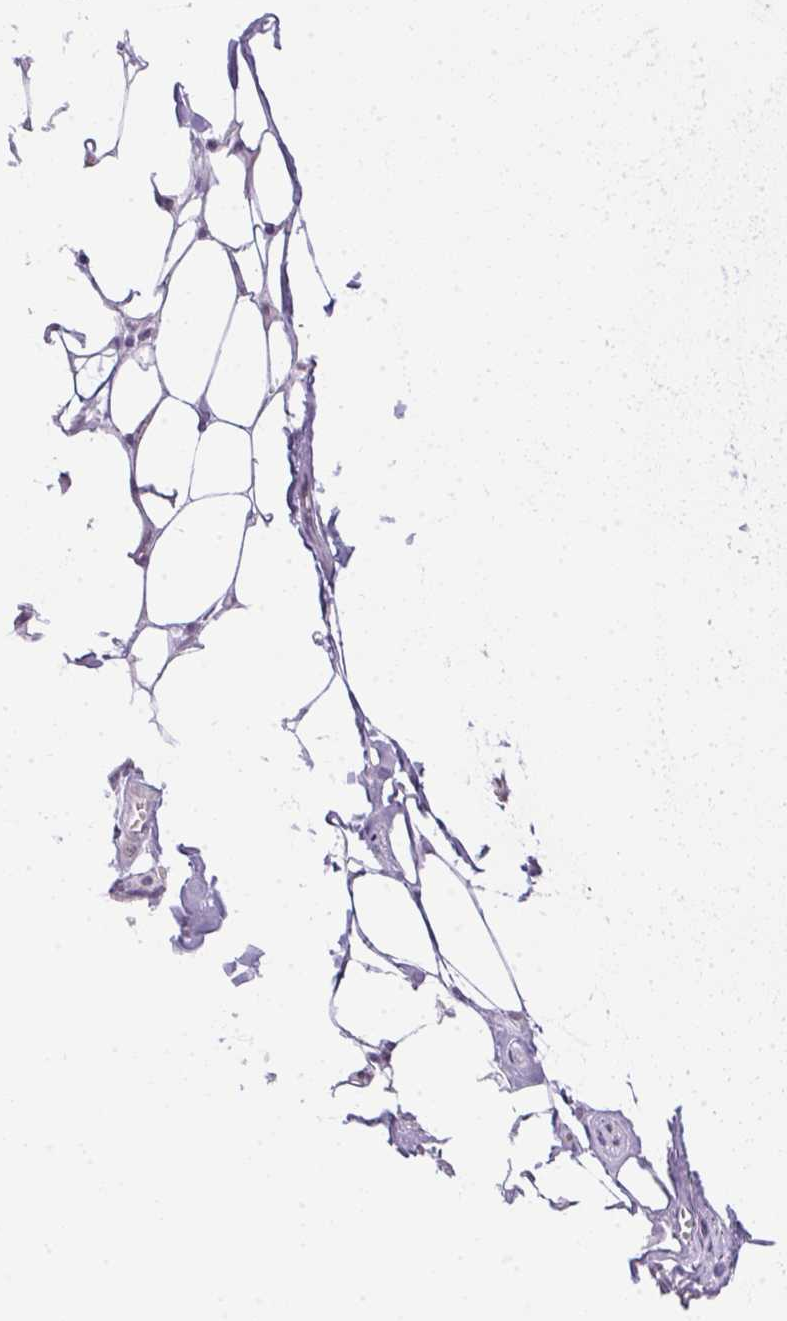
{"staining": {"intensity": "negative", "quantity": "none", "location": "none"}, "tissue": "adipose tissue", "cell_type": "Adipocytes", "image_type": "normal", "snomed": [{"axis": "morphology", "description": "Normal tissue, NOS"}, {"axis": "morphology", "description": "Squamous cell carcinoma, NOS"}, {"axis": "topography", "description": "Cartilage tissue"}, {"axis": "topography", "description": "Bronchus"}, {"axis": "topography", "description": "Lung"}], "caption": "High magnification brightfield microscopy of normal adipose tissue stained with DAB (brown) and counterstained with hematoxylin (blue): adipocytes show no significant staining.", "gene": "GBP6", "patient": {"sex": "male", "age": 66}}